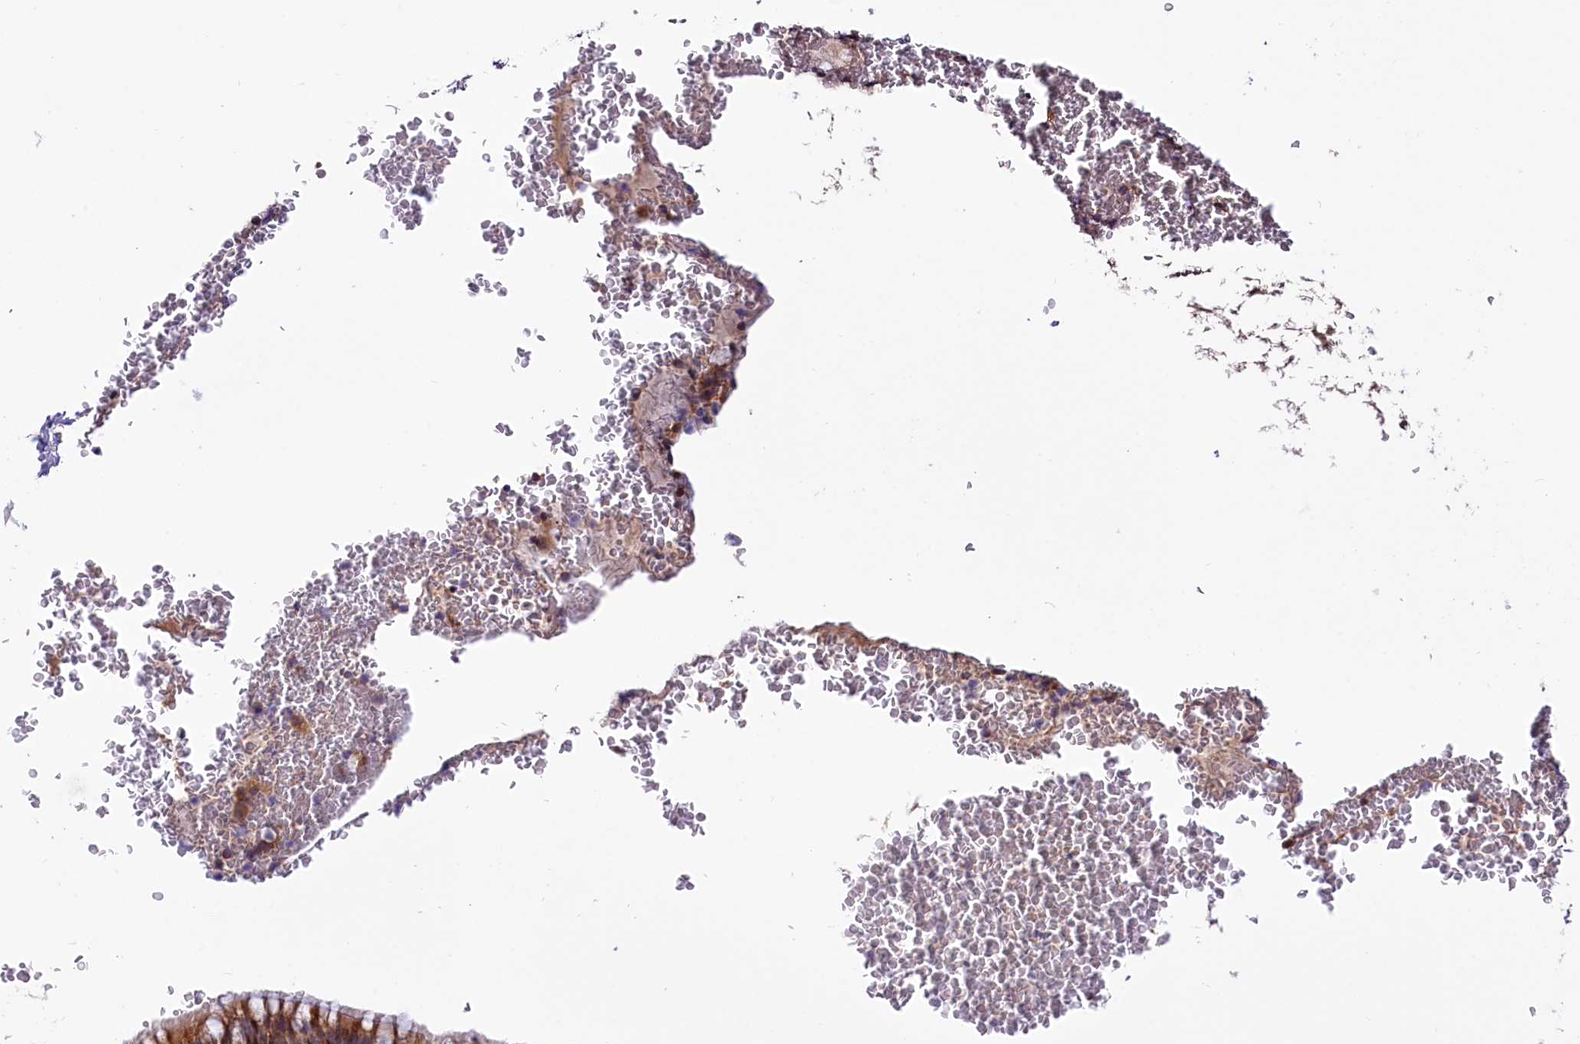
{"staining": {"intensity": "strong", "quantity": ">75%", "location": "cytoplasmic/membranous,nuclear"}, "tissue": "bronchus", "cell_type": "Respiratory epithelial cells", "image_type": "normal", "snomed": [{"axis": "morphology", "description": "Normal tissue, NOS"}, {"axis": "topography", "description": "Cartilage tissue"}, {"axis": "topography", "description": "Bronchus"}], "caption": "Immunohistochemical staining of unremarkable bronchus shows strong cytoplasmic/membranous,nuclear protein positivity in approximately >75% of respiratory epithelial cells.", "gene": "PDZRN3", "patient": {"sex": "female", "age": 36}}